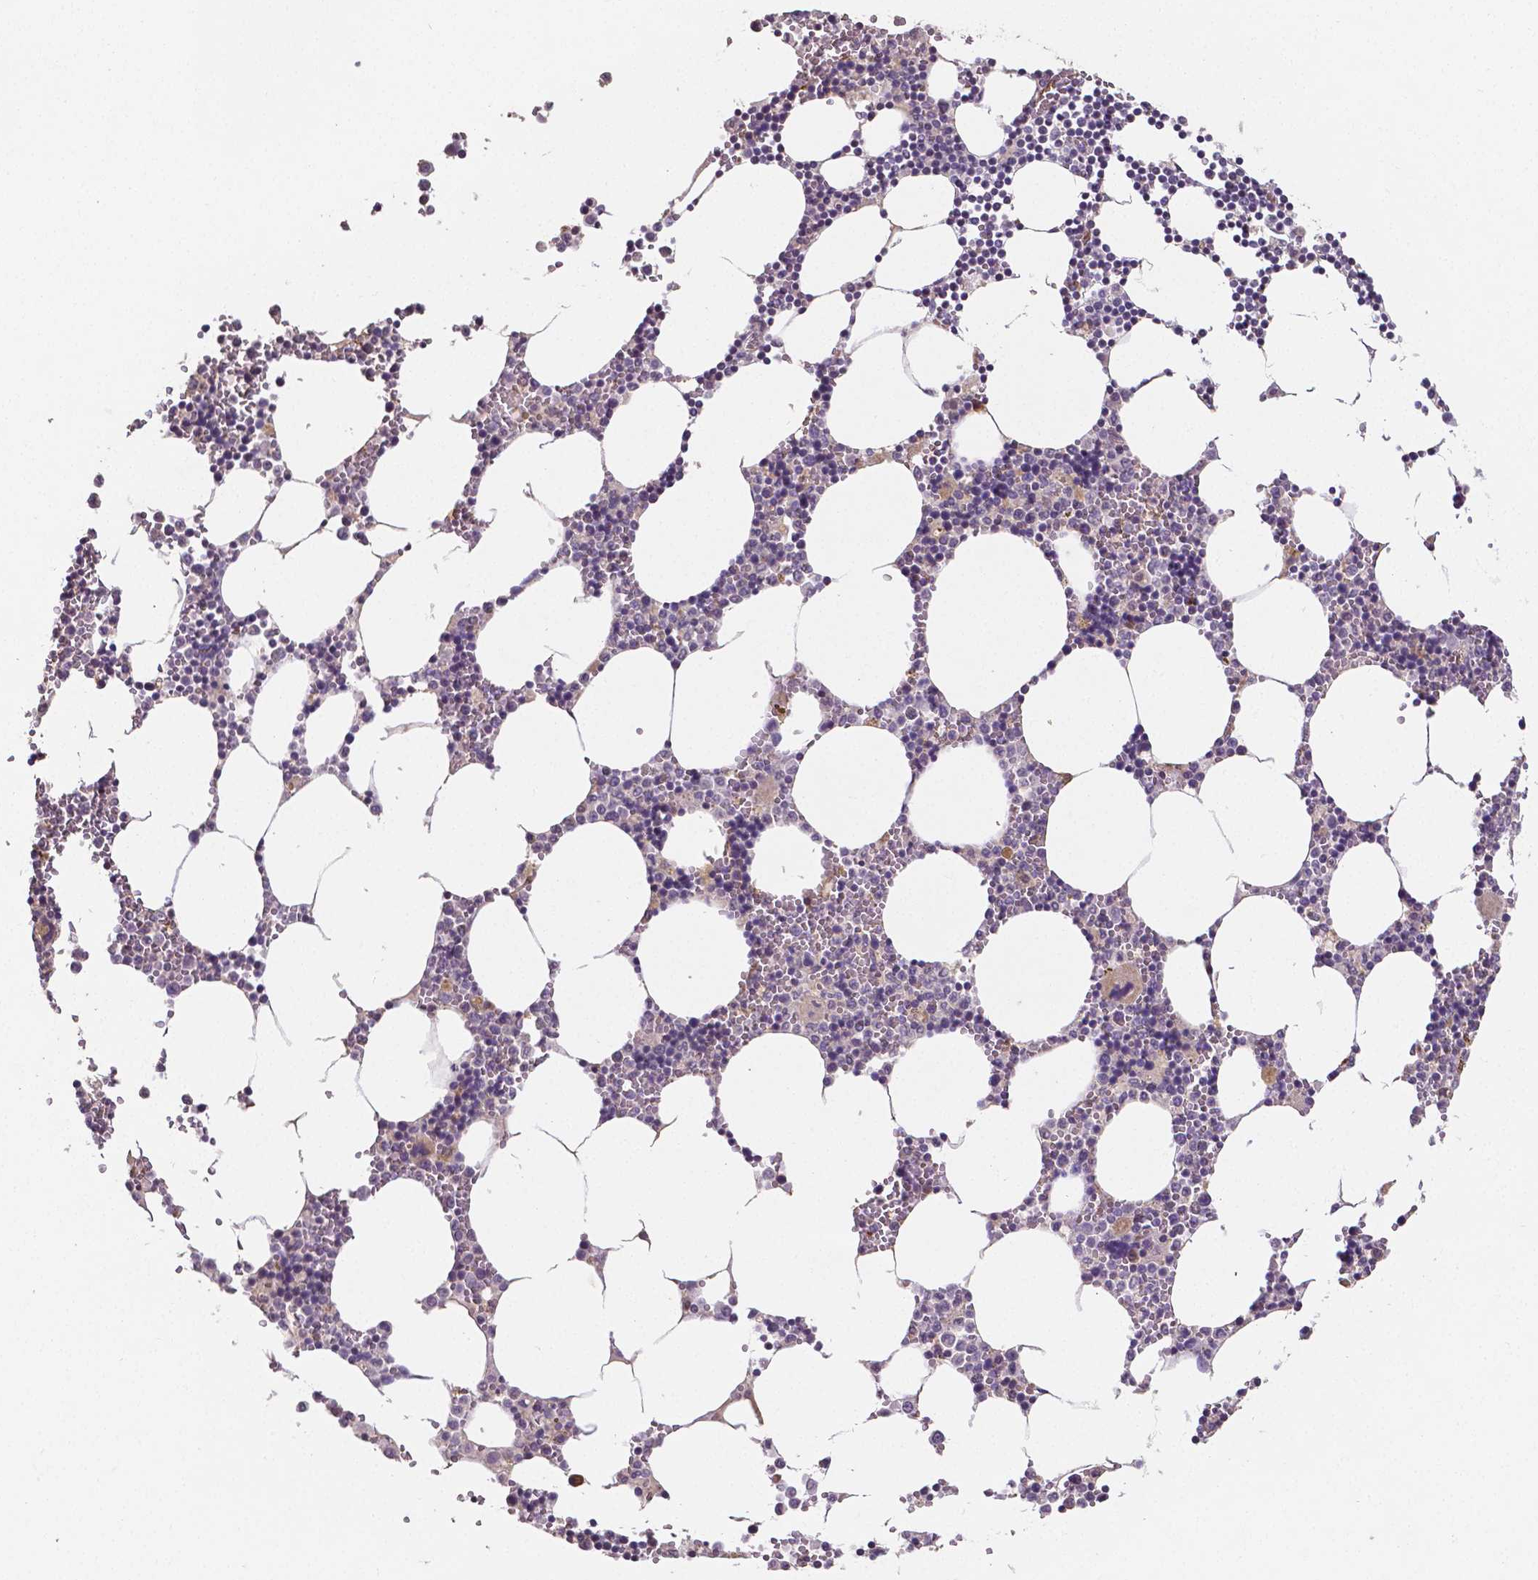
{"staining": {"intensity": "negative", "quantity": "none", "location": "none"}, "tissue": "bone marrow", "cell_type": "Hematopoietic cells", "image_type": "normal", "snomed": [{"axis": "morphology", "description": "Normal tissue, NOS"}, {"axis": "topography", "description": "Bone marrow"}], "caption": "A high-resolution photomicrograph shows immunohistochemistry (IHC) staining of unremarkable bone marrow, which shows no significant positivity in hematopoietic cells.", "gene": "ELAVL2", "patient": {"sex": "male", "age": 54}}